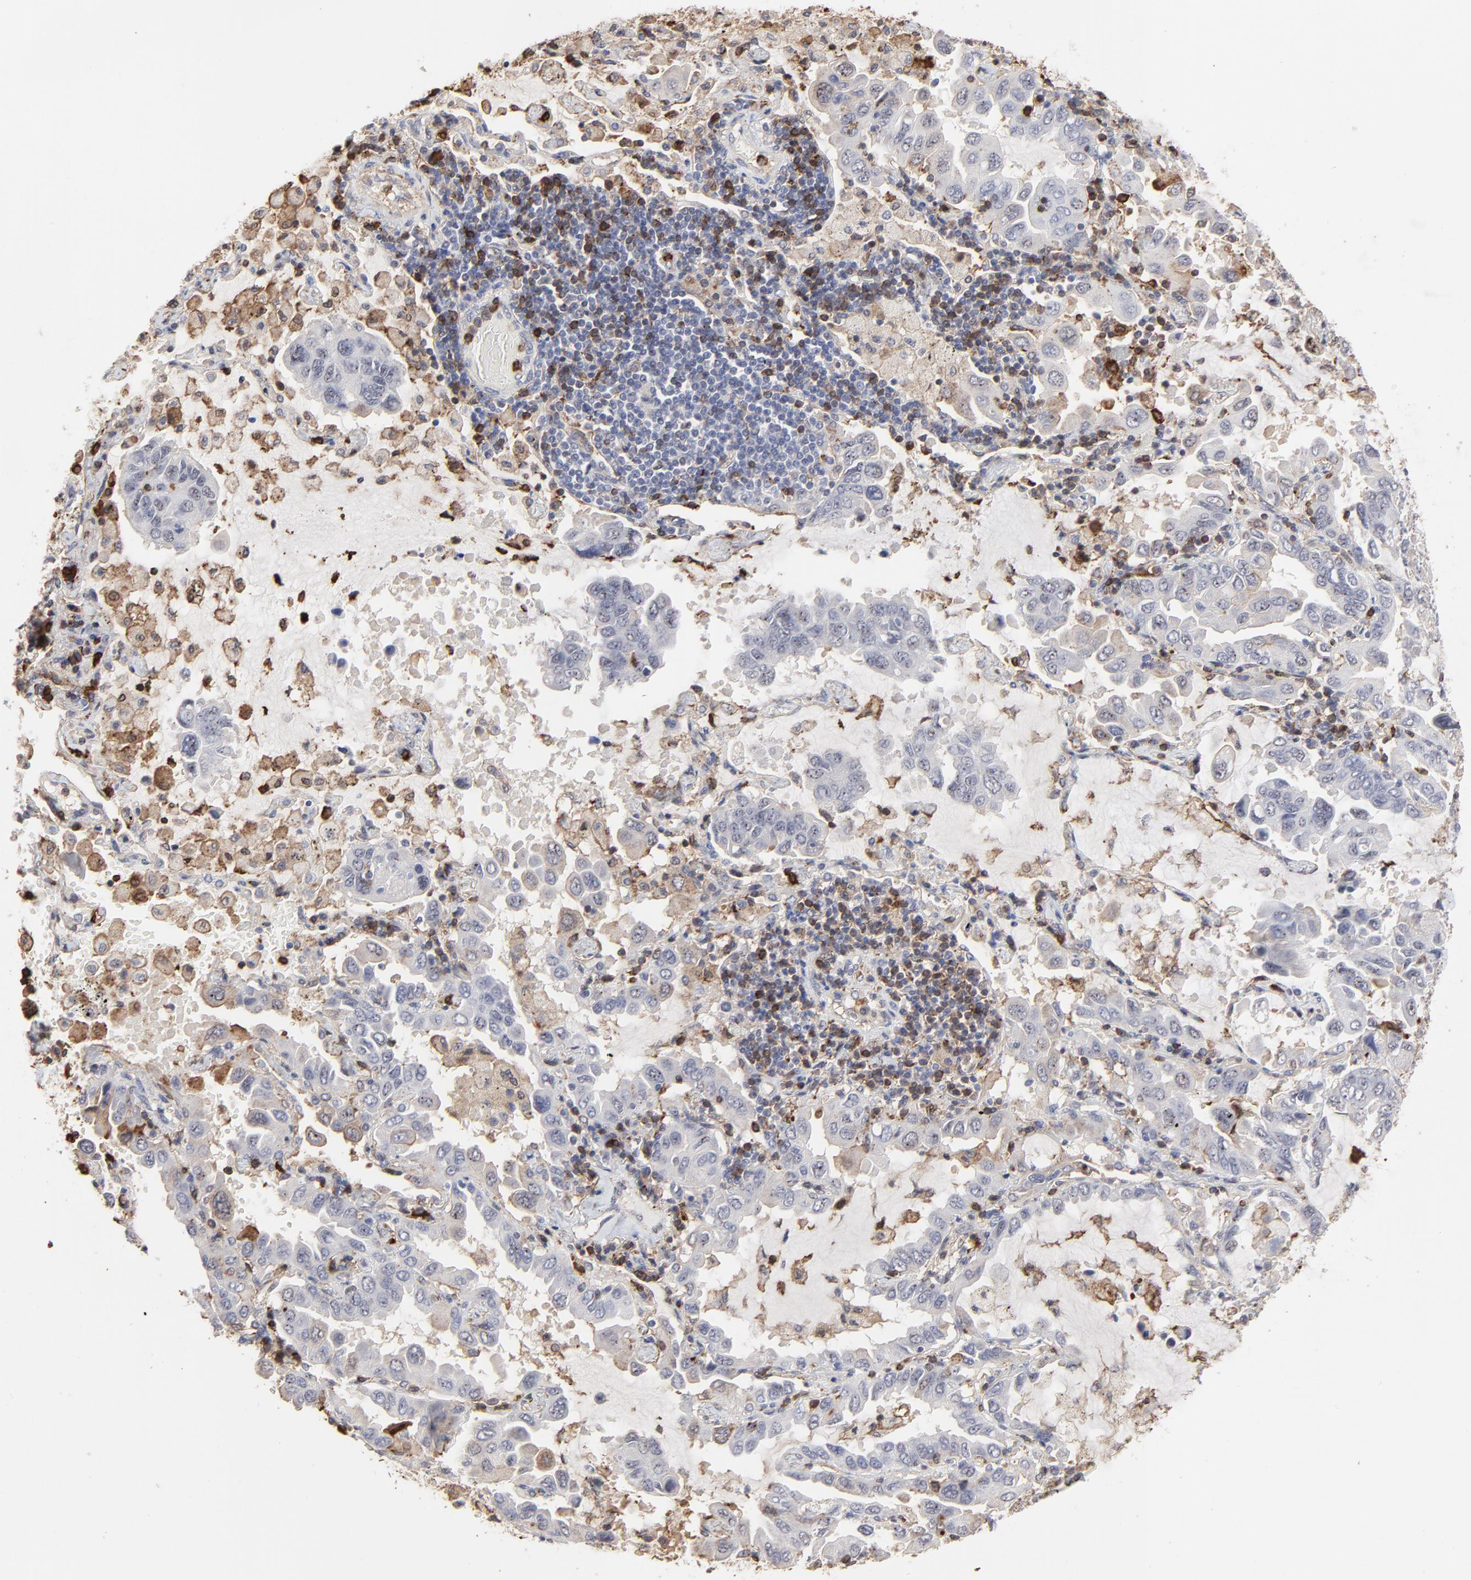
{"staining": {"intensity": "negative", "quantity": "none", "location": "none"}, "tissue": "lung cancer", "cell_type": "Tumor cells", "image_type": "cancer", "snomed": [{"axis": "morphology", "description": "Adenocarcinoma, NOS"}, {"axis": "topography", "description": "Lung"}], "caption": "The micrograph exhibits no staining of tumor cells in adenocarcinoma (lung).", "gene": "SLC6A14", "patient": {"sex": "male", "age": 64}}